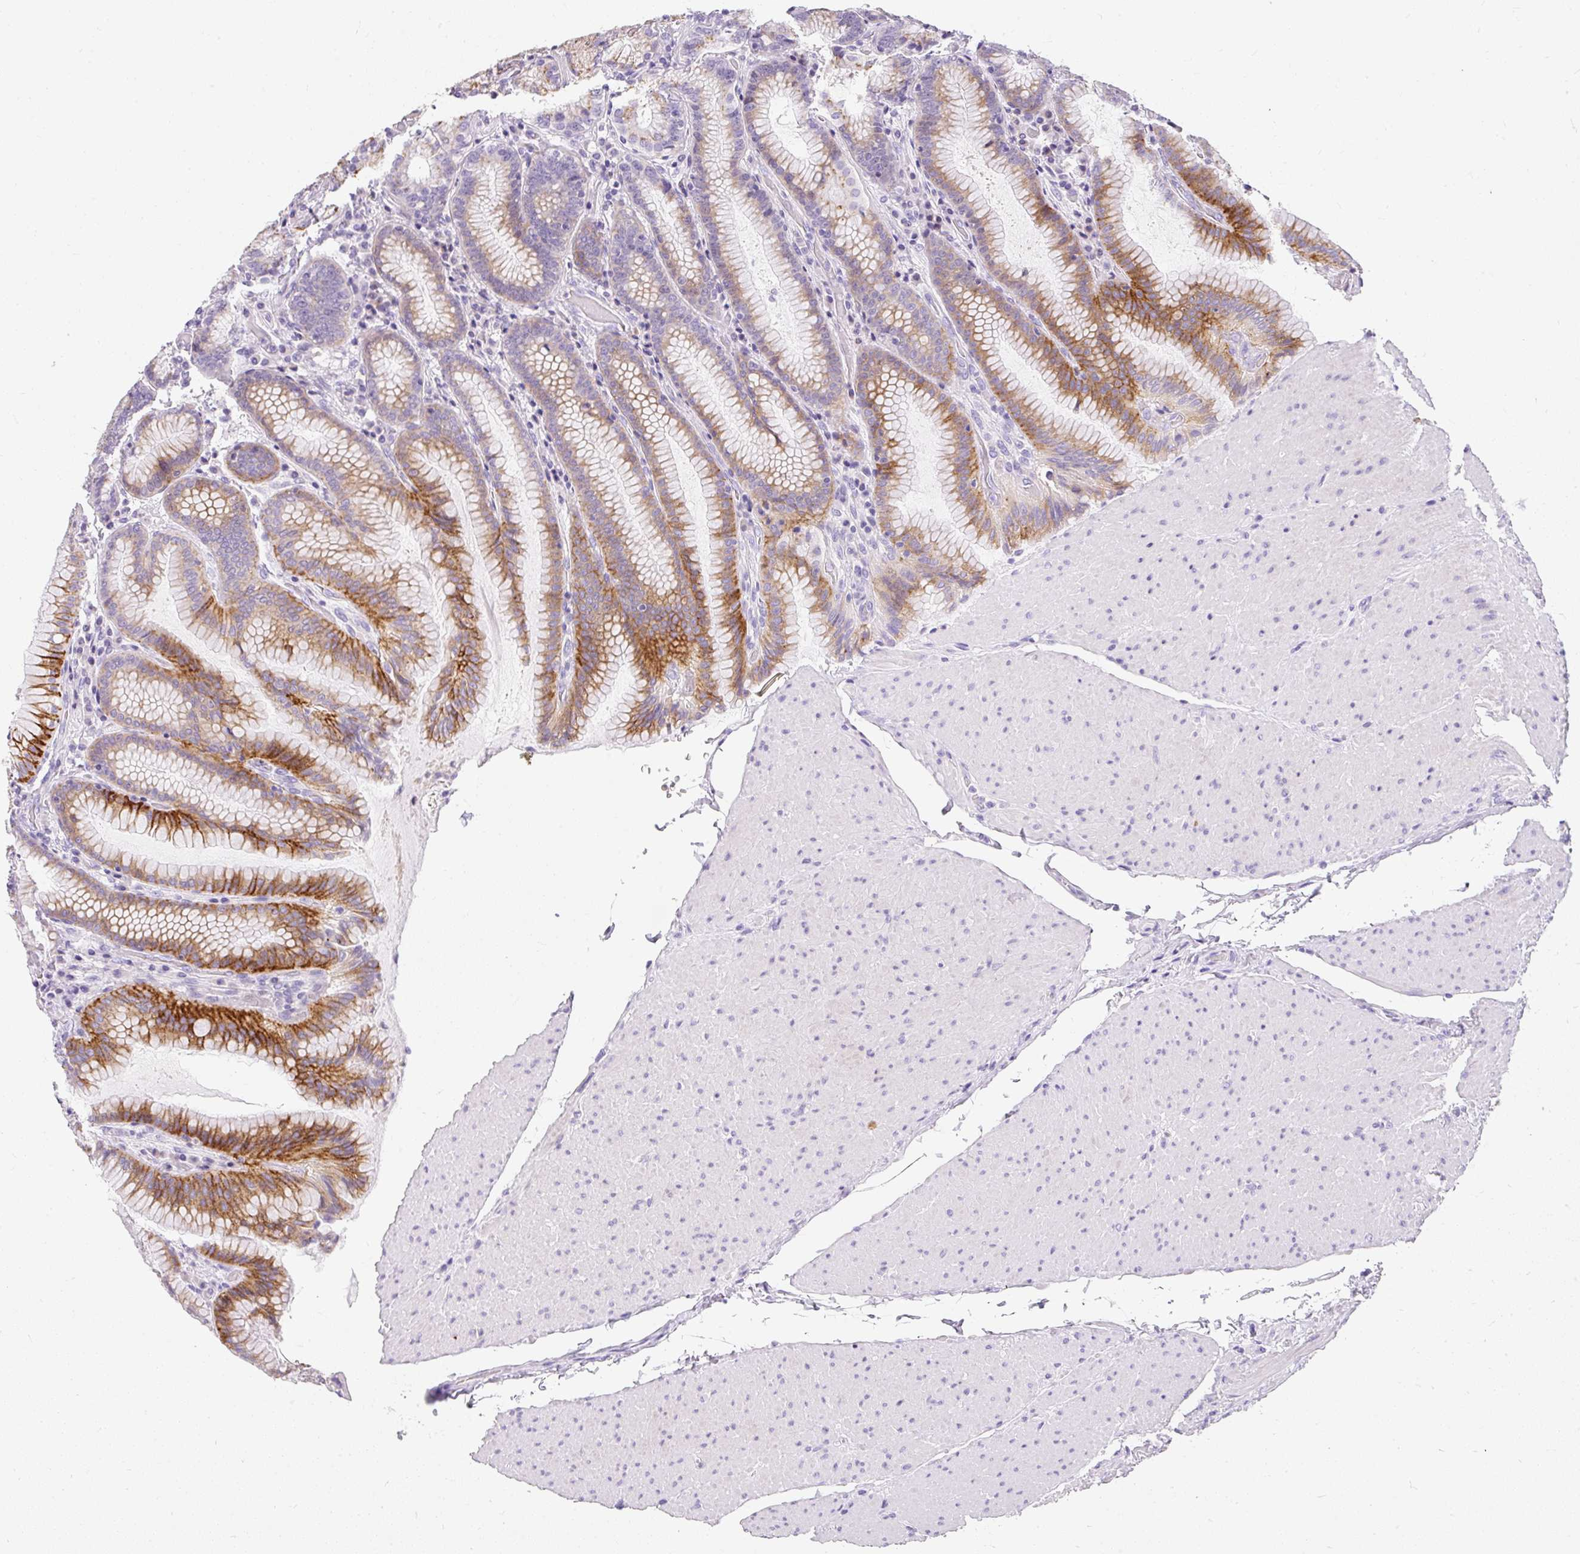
{"staining": {"intensity": "moderate", "quantity": "25%-75%", "location": "cytoplasmic/membranous"}, "tissue": "stomach", "cell_type": "Glandular cells", "image_type": "normal", "snomed": [{"axis": "morphology", "description": "Normal tissue, NOS"}, {"axis": "topography", "description": "Stomach, upper"}, {"axis": "topography", "description": "Stomach, lower"}], "caption": "Protein staining by IHC reveals moderate cytoplasmic/membranous expression in about 25%-75% of glandular cells in normal stomach. The protein is stained brown, and the nuclei are stained in blue (DAB (3,3'-diaminobenzidine) IHC with brightfield microscopy, high magnification).", "gene": "DTX4", "patient": {"sex": "female", "age": 76}}